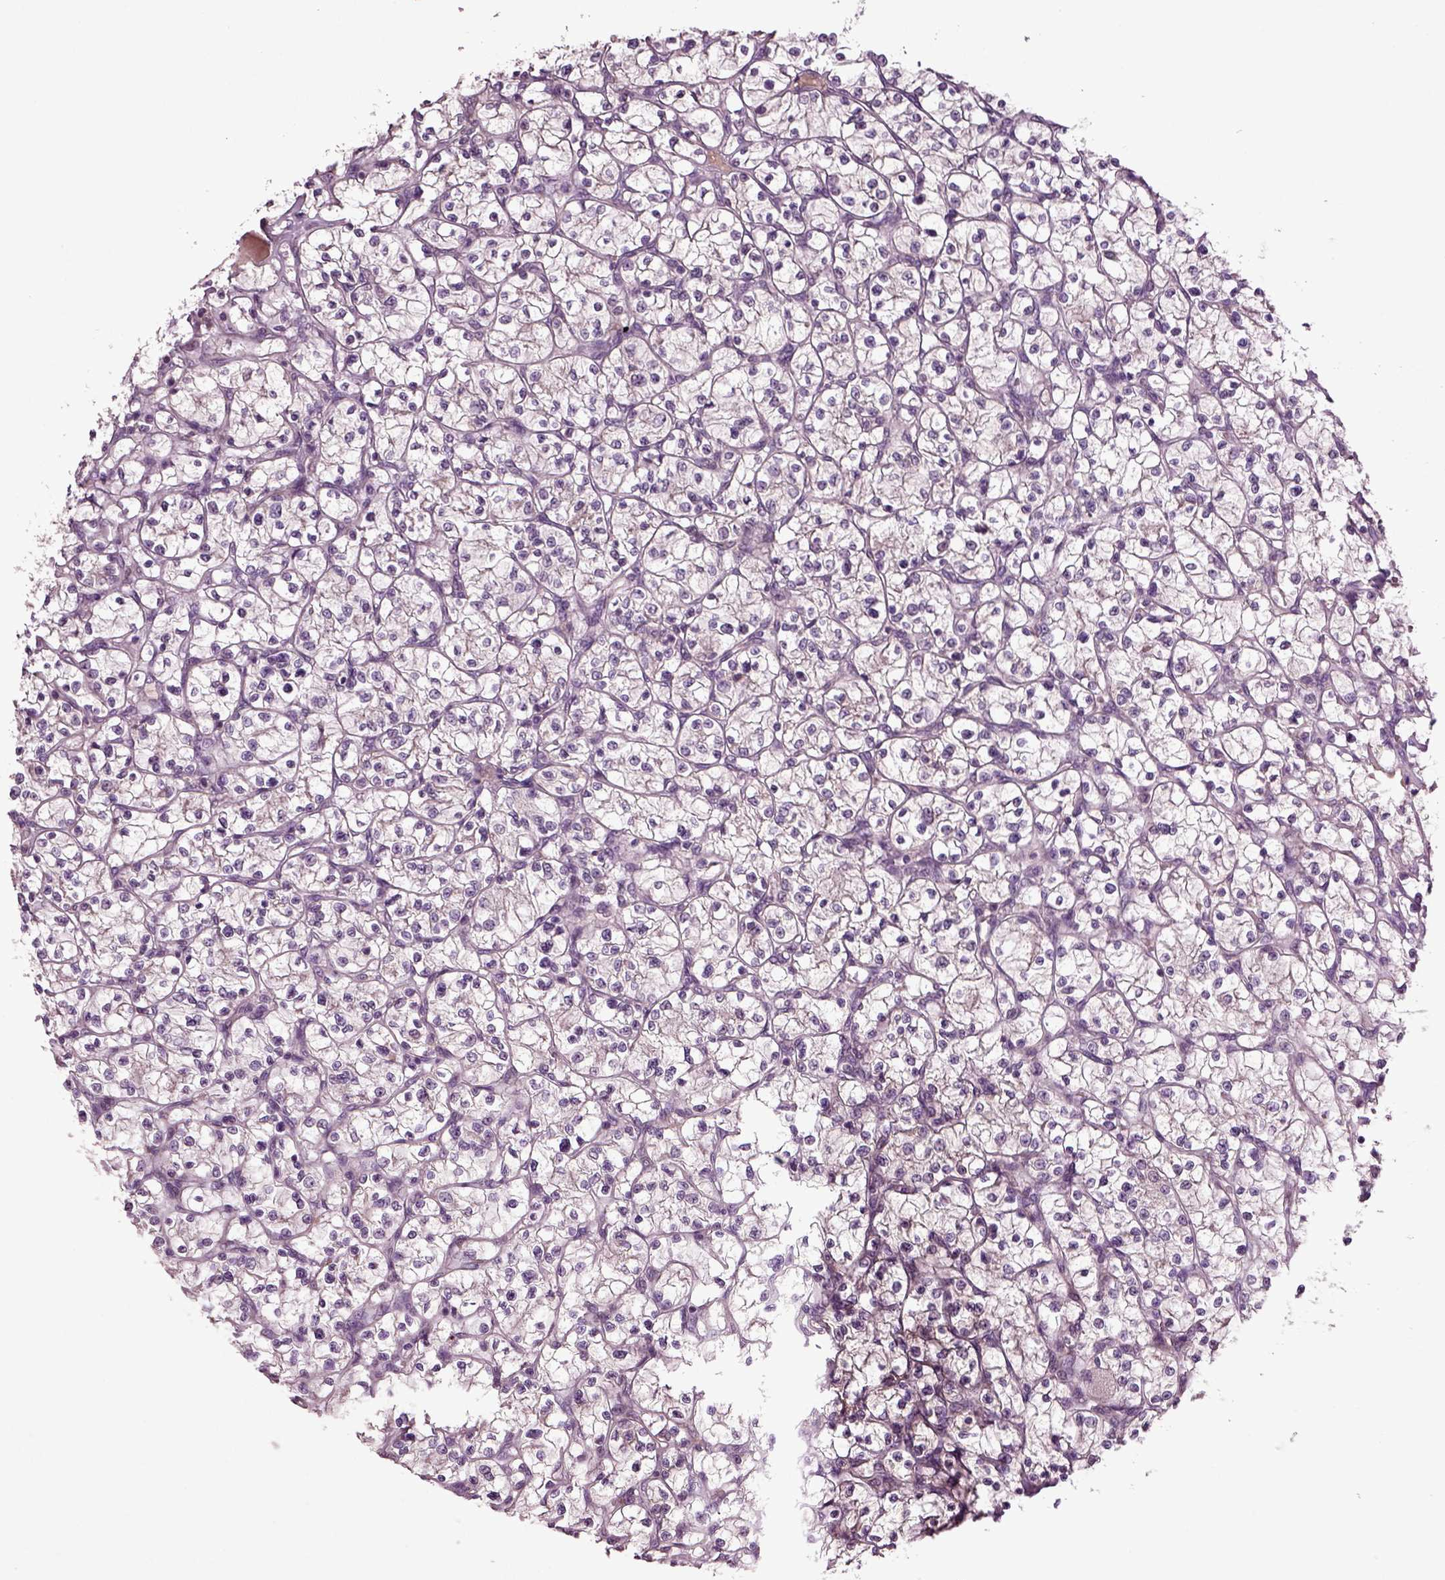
{"staining": {"intensity": "negative", "quantity": "none", "location": "none"}, "tissue": "renal cancer", "cell_type": "Tumor cells", "image_type": "cancer", "snomed": [{"axis": "morphology", "description": "Adenocarcinoma, NOS"}, {"axis": "topography", "description": "Kidney"}], "caption": "IHC image of neoplastic tissue: human renal cancer stained with DAB (3,3'-diaminobenzidine) shows no significant protein staining in tumor cells. (DAB IHC visualized using brightfield microscopy, high magnification).", "gene": "SLC17A6", "patient": {"sex": "female", "age": 64}}